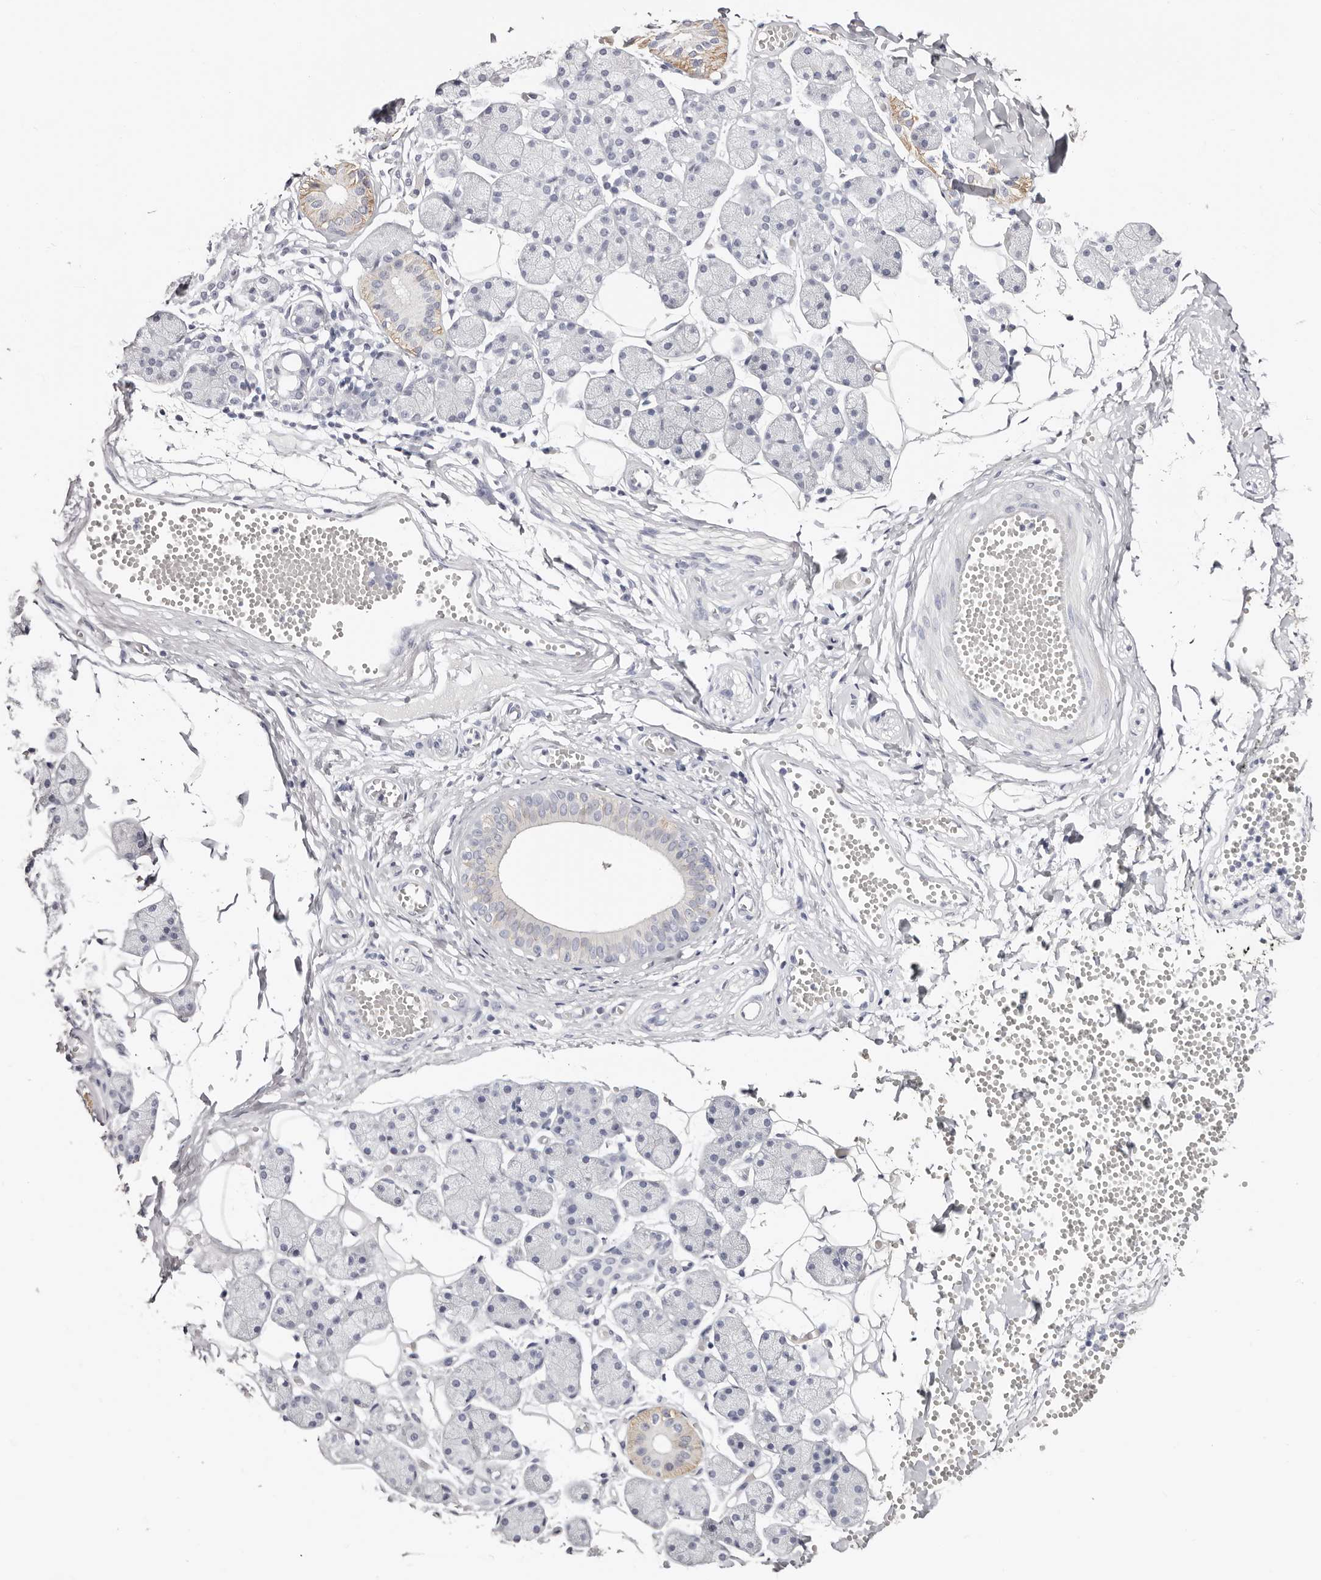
{"staining": {"intensity": "moderate", "quantity": "<25%", "location": "cytoplasmic/membranous"}, "tissue": "salivary gland", "cell_type": "Glandular cells", "image_type": "normal", "snomed": [{"axis": "morphology", "description": "Normal tissue, NOS"}, {"axis": "topography", "description": "Salivary gland"}], "caption": "Protein staining demonstrates moderate cytoplasmic/membranous staining in approximately <25% of glandular cells in unremarkable salivary gland. (DAB (3,3'-diaminobenzidine) IHC, brown staining for protein, blue staining for nuclei).", "gene": "AKNAD1", "patient": {"sex": "female", "age": 33}}